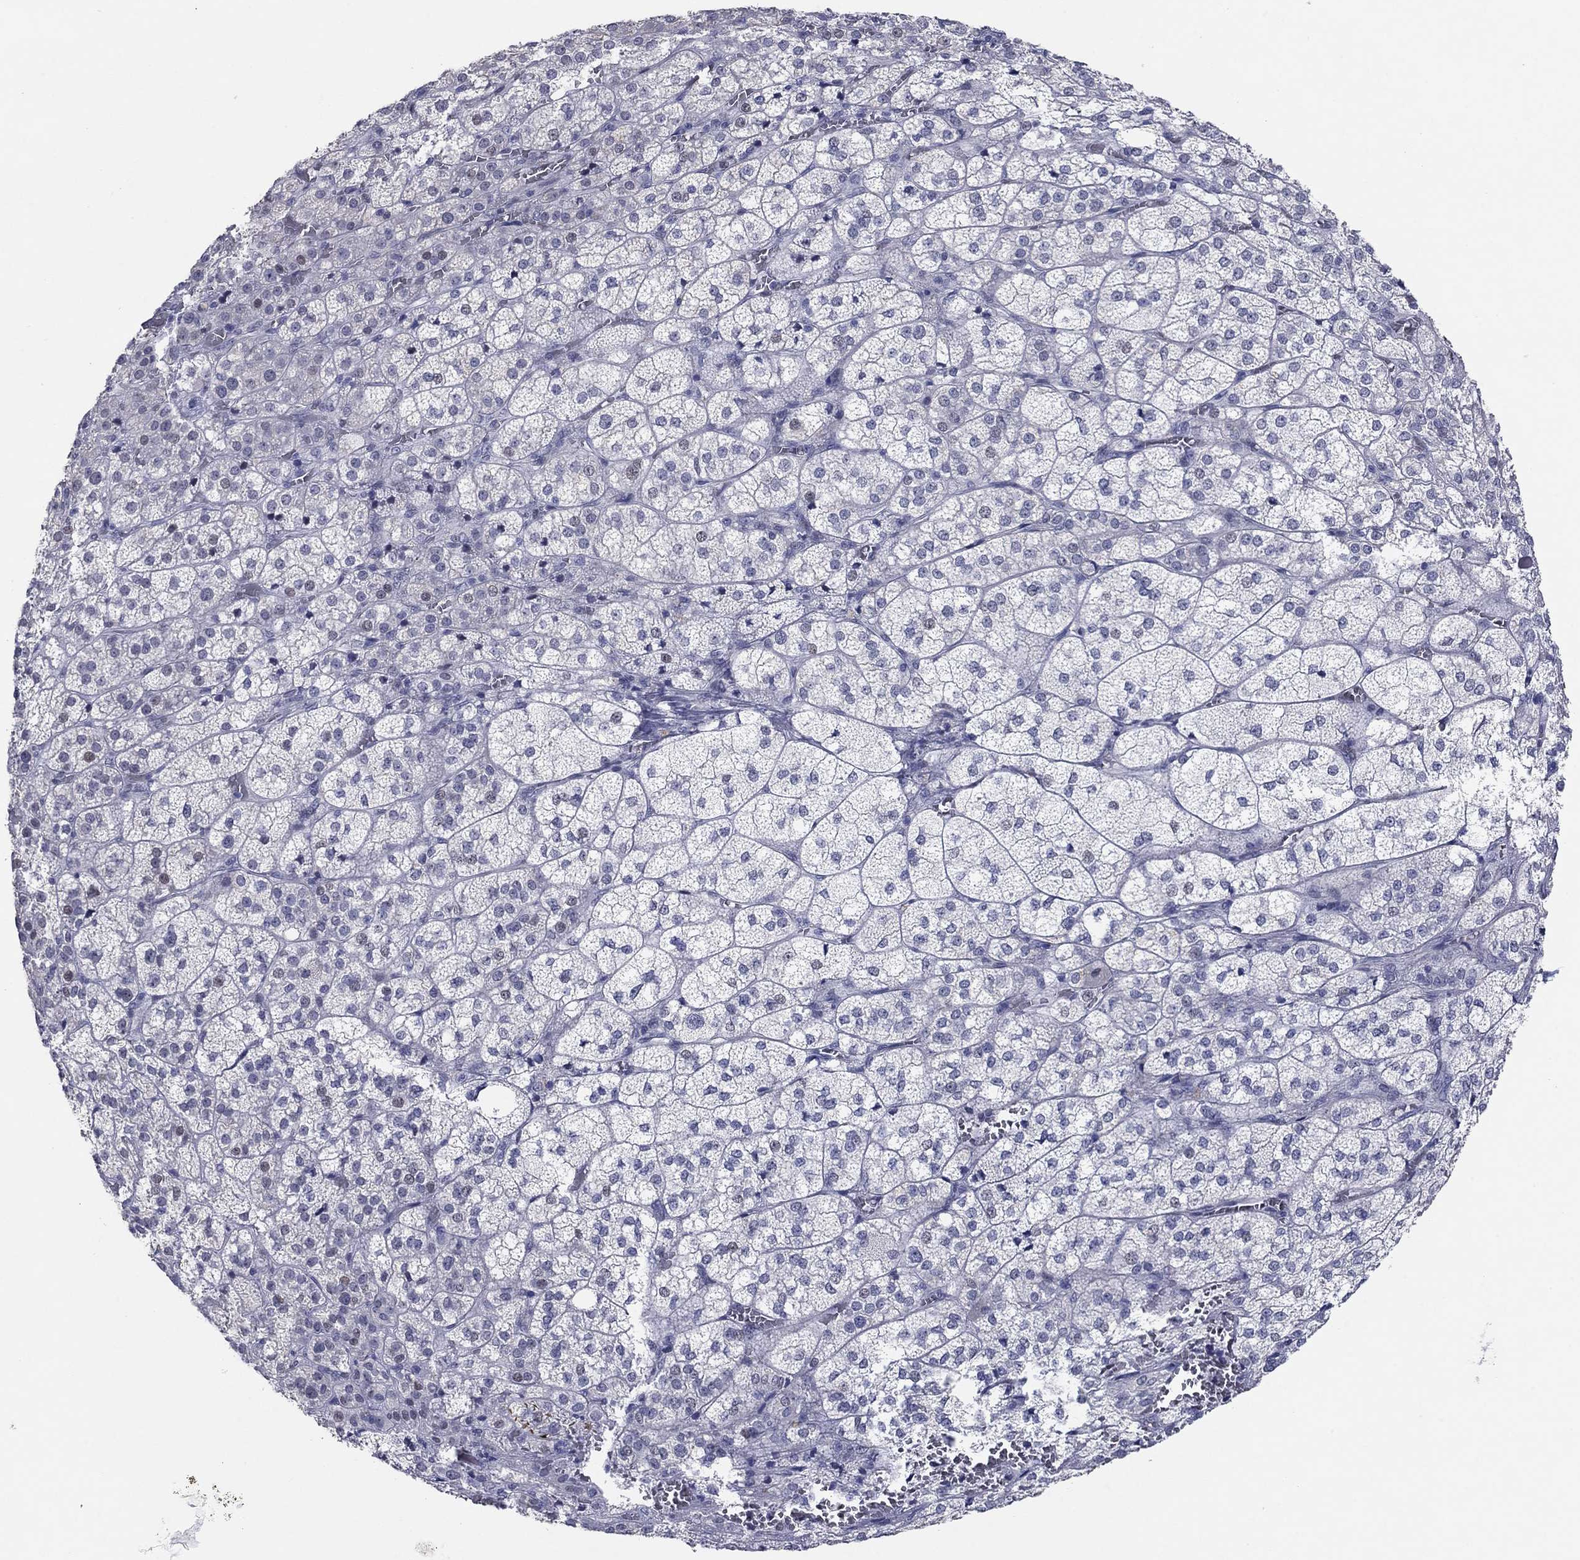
{"staining": {"intensity": "negative", "quantity": "none", "location": "none"}, "tissue": "adrenal gland", "cell_type": "Glandular cells", "image_type": "normal", "snomed": [{"axis": "morphology", "description": "Normal tissue, NOS"}, {"axis": "topography", "description": "Adrenal gland"}], "caption": "This is an immunohistochemistry (IHC) micrograph of unremarkable human adrenal gland. There is no positivity in glandular cells.", "gene": "ITGAE", "patient": {"sex": "female", "age": 60}}